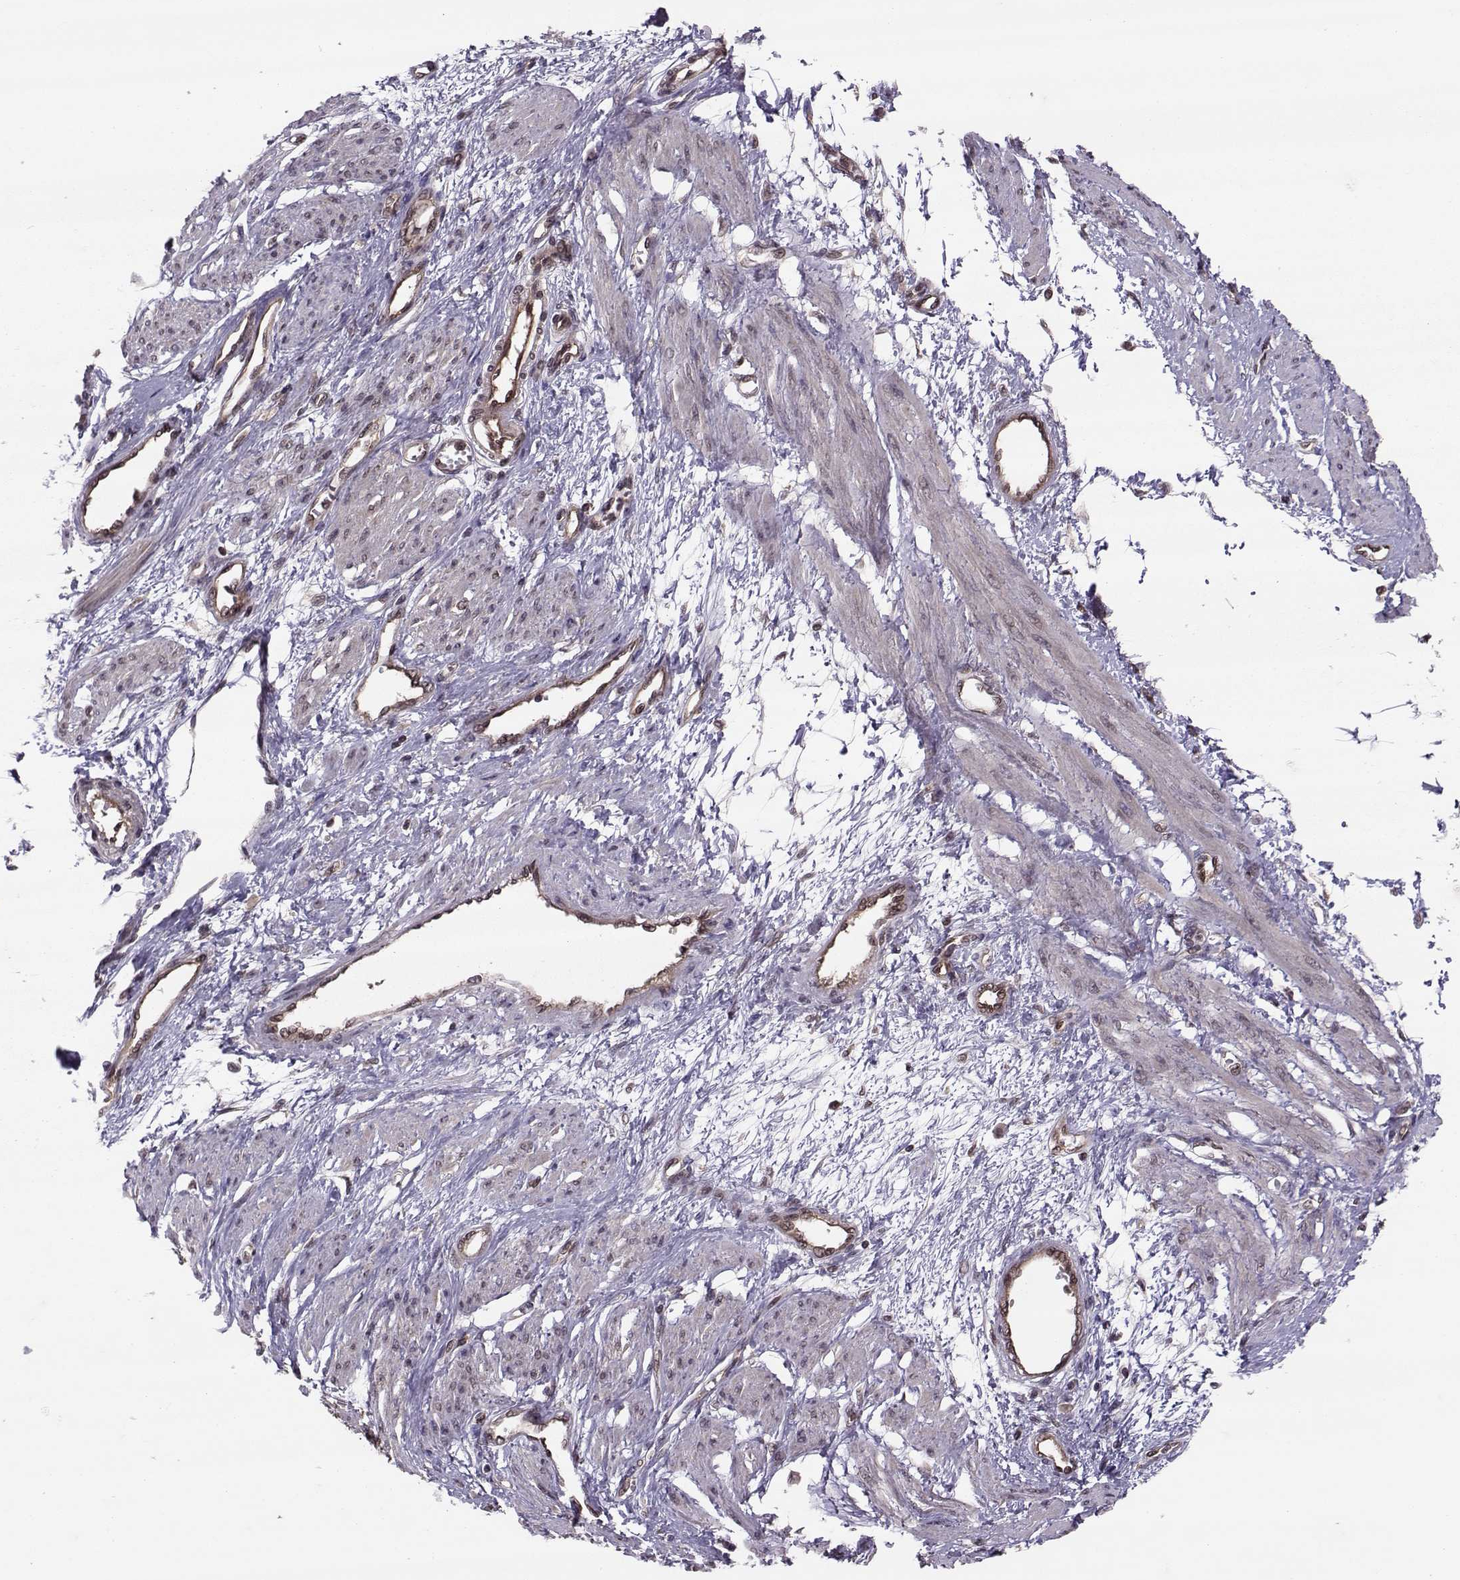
{"staining": {"intensity": "weak", "quantity": "25%-75%", "location": "cytoplasmic/membranous"}, "tissue": "smooth muscle", "cell_type": "Smooth muscle cells", "image_type": "normal", "snomed": [{"axis": "morphology", "description": "Normal tissue, NOS"}, {"axis": "topography", "description": "Smooth muscle"}, {"axis": "topography", "description": "Uterus"}], "caption": "DAB immunohistochemical staining of benign smooth muscle shows weak cytoplasmic/membranous protein positivity in approximately 25%-75% of smooth muscle cells.", "gene": "PPP2R2A", "patient": {"sex": "female", "age": 39}}